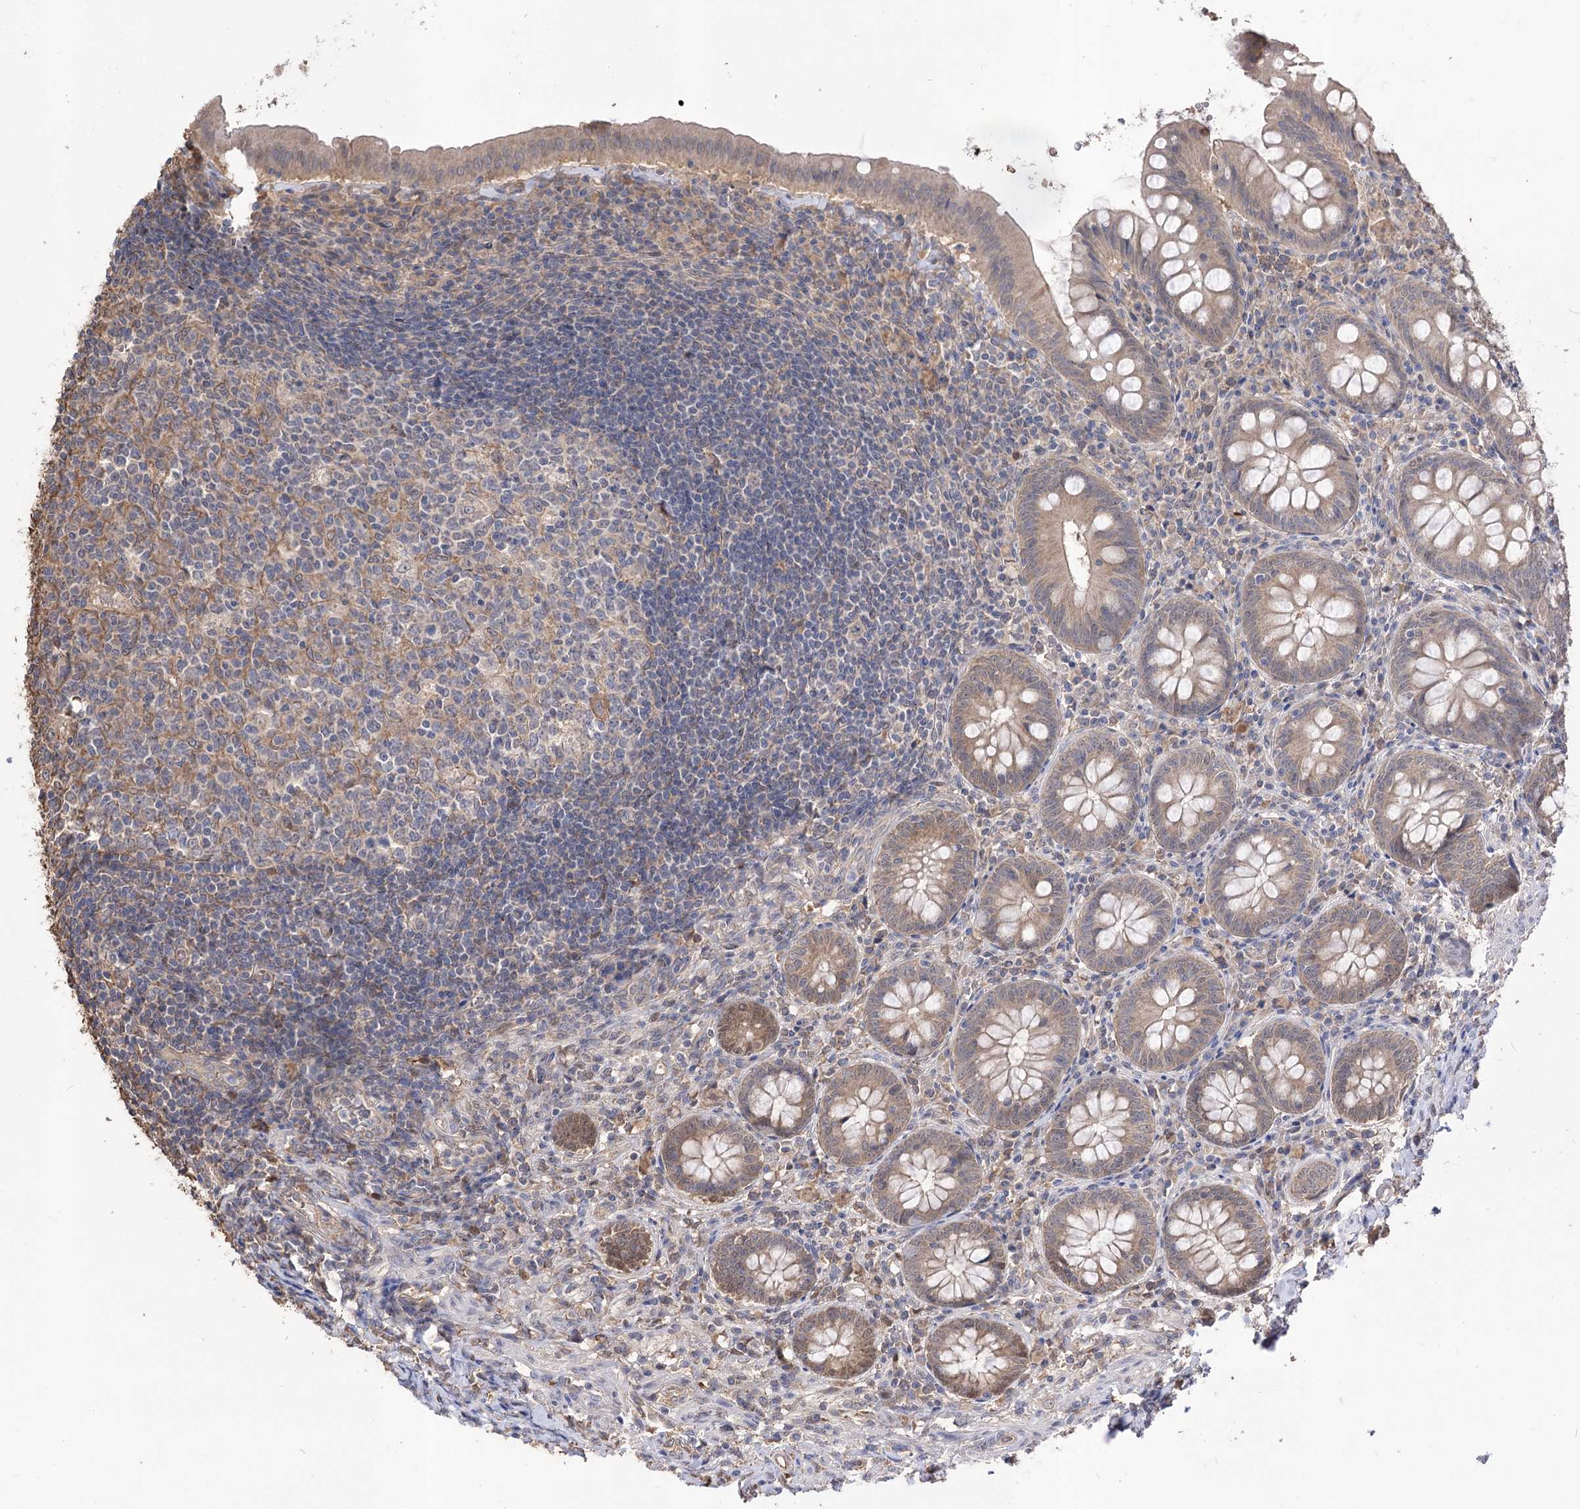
{"staining": {"intensity": "moderate", "quantity": "25%-75%", "location": "cytoplasmic/membranous"}, "tissue": "appendix", "cell_type": "Glandular cells", "image_type": "normal", "snomed": [{"axis": "morphology", "description": "Normal tissue, NOS"}, {"axis": "topography", "description": "Appendix"}], "caption": "About 25%-75% of glandular cells in unremarkable appendix display moderate cytoplasmic/membranous protein staining as visualized by brown immunohistochemical staining.", "gene": "R3HDM2", "patient": {"sex": "female", "age": 54}}